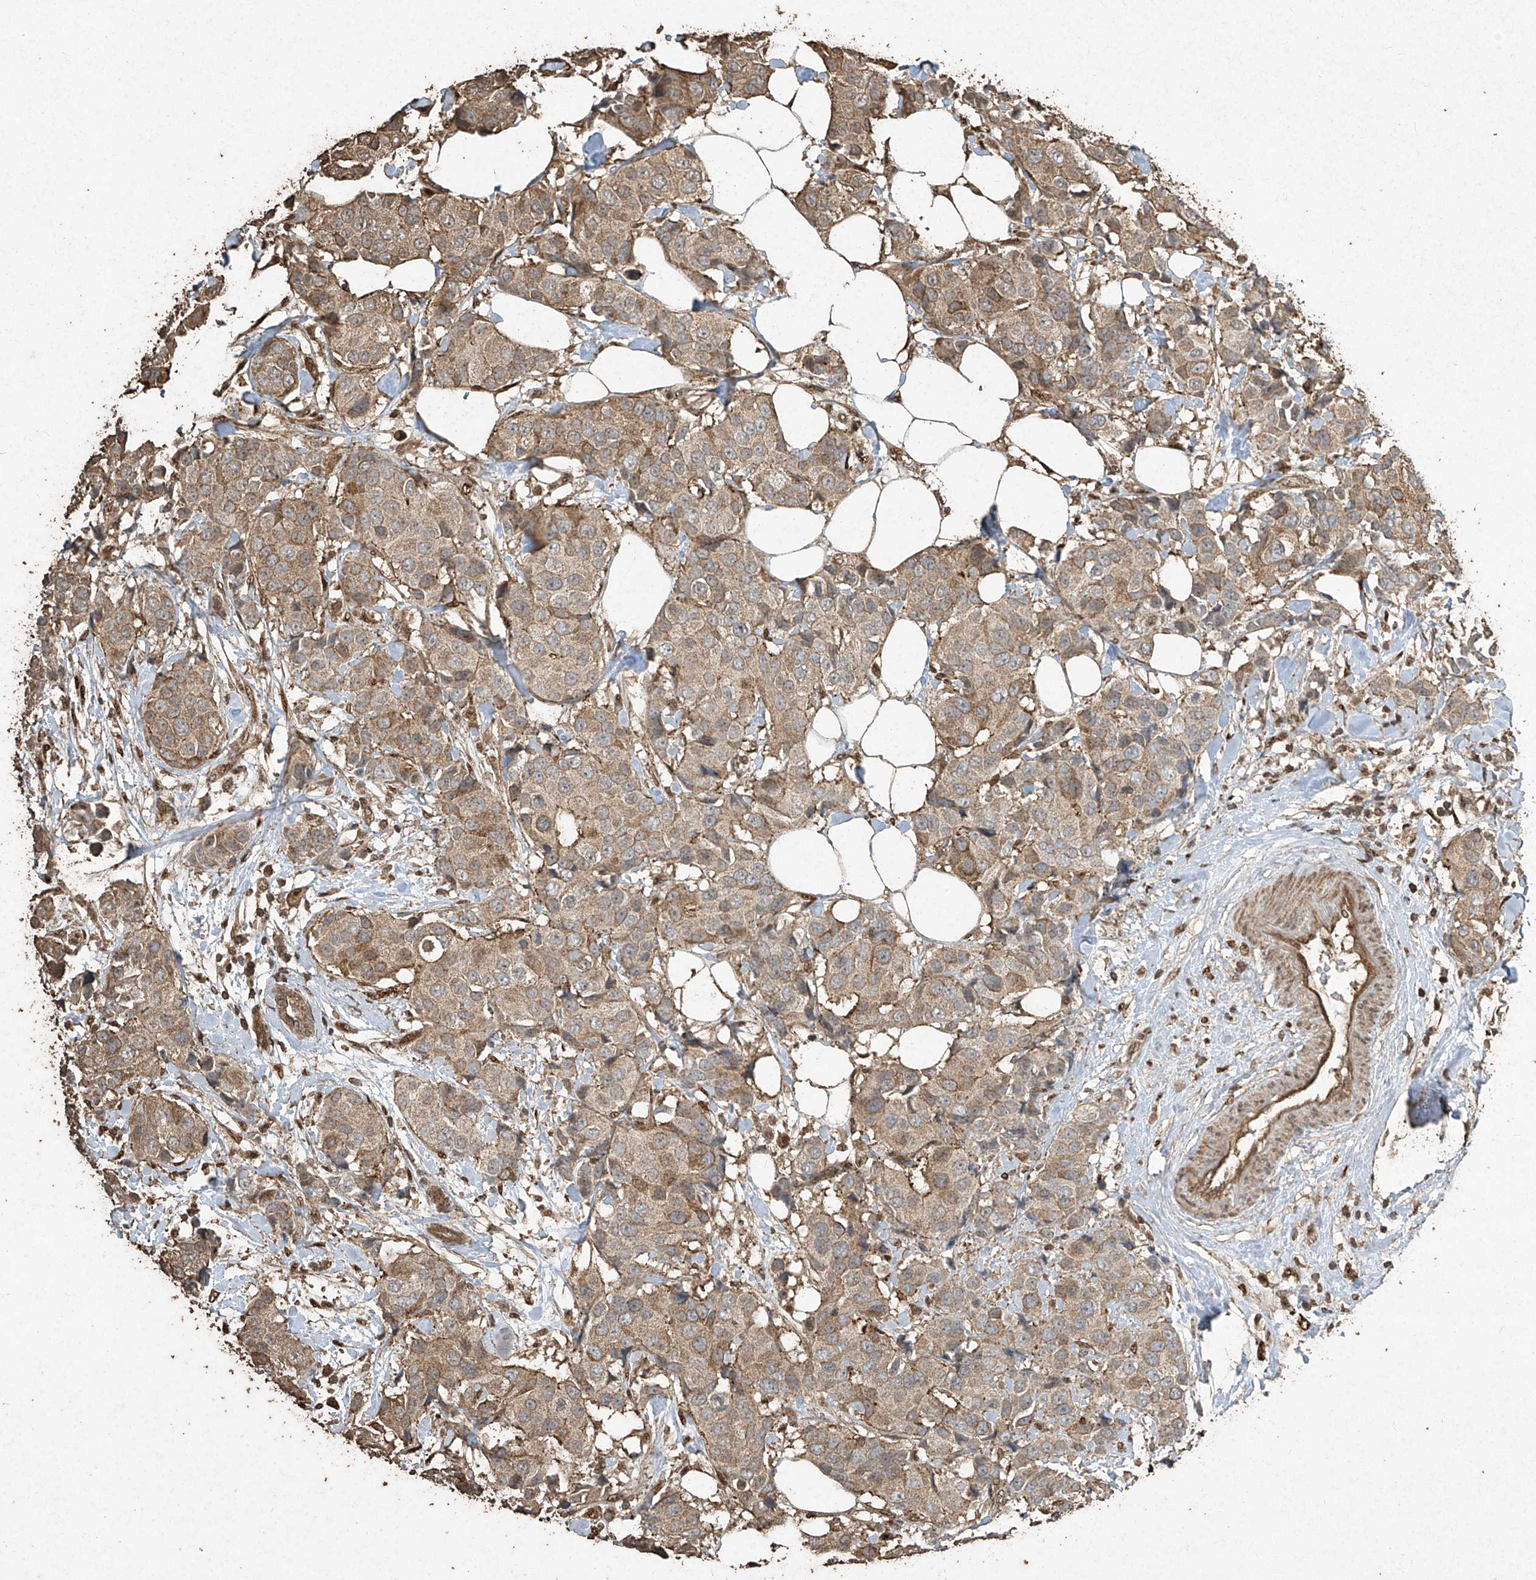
{"staining": {"intensity": "moderate", "quantity": "25%-75%", "location": "cytoplasmic/membranous"}, "tissue": "breast cancer", "cell_type": "Tumor cells", "image_type": "cancer", "snomed": [{"axis": "morphology", "description": "Normal tissue, NOS"}, {"axis": "morphology", "description": "Duct carcinoma"}, {"axis": "topography", "description": "Breast"}], "caption": "Breast invasive ductal carcinoma stained with immunohistochemistry shows moderate cytoplasmic/membranous expression in about 25%-75% of tumor cells. The protein of interest is shown in brown color, while the nuclei are stained blue.", "gene": "ERBB3", "patient": {"sex": "female", "age": 39}}